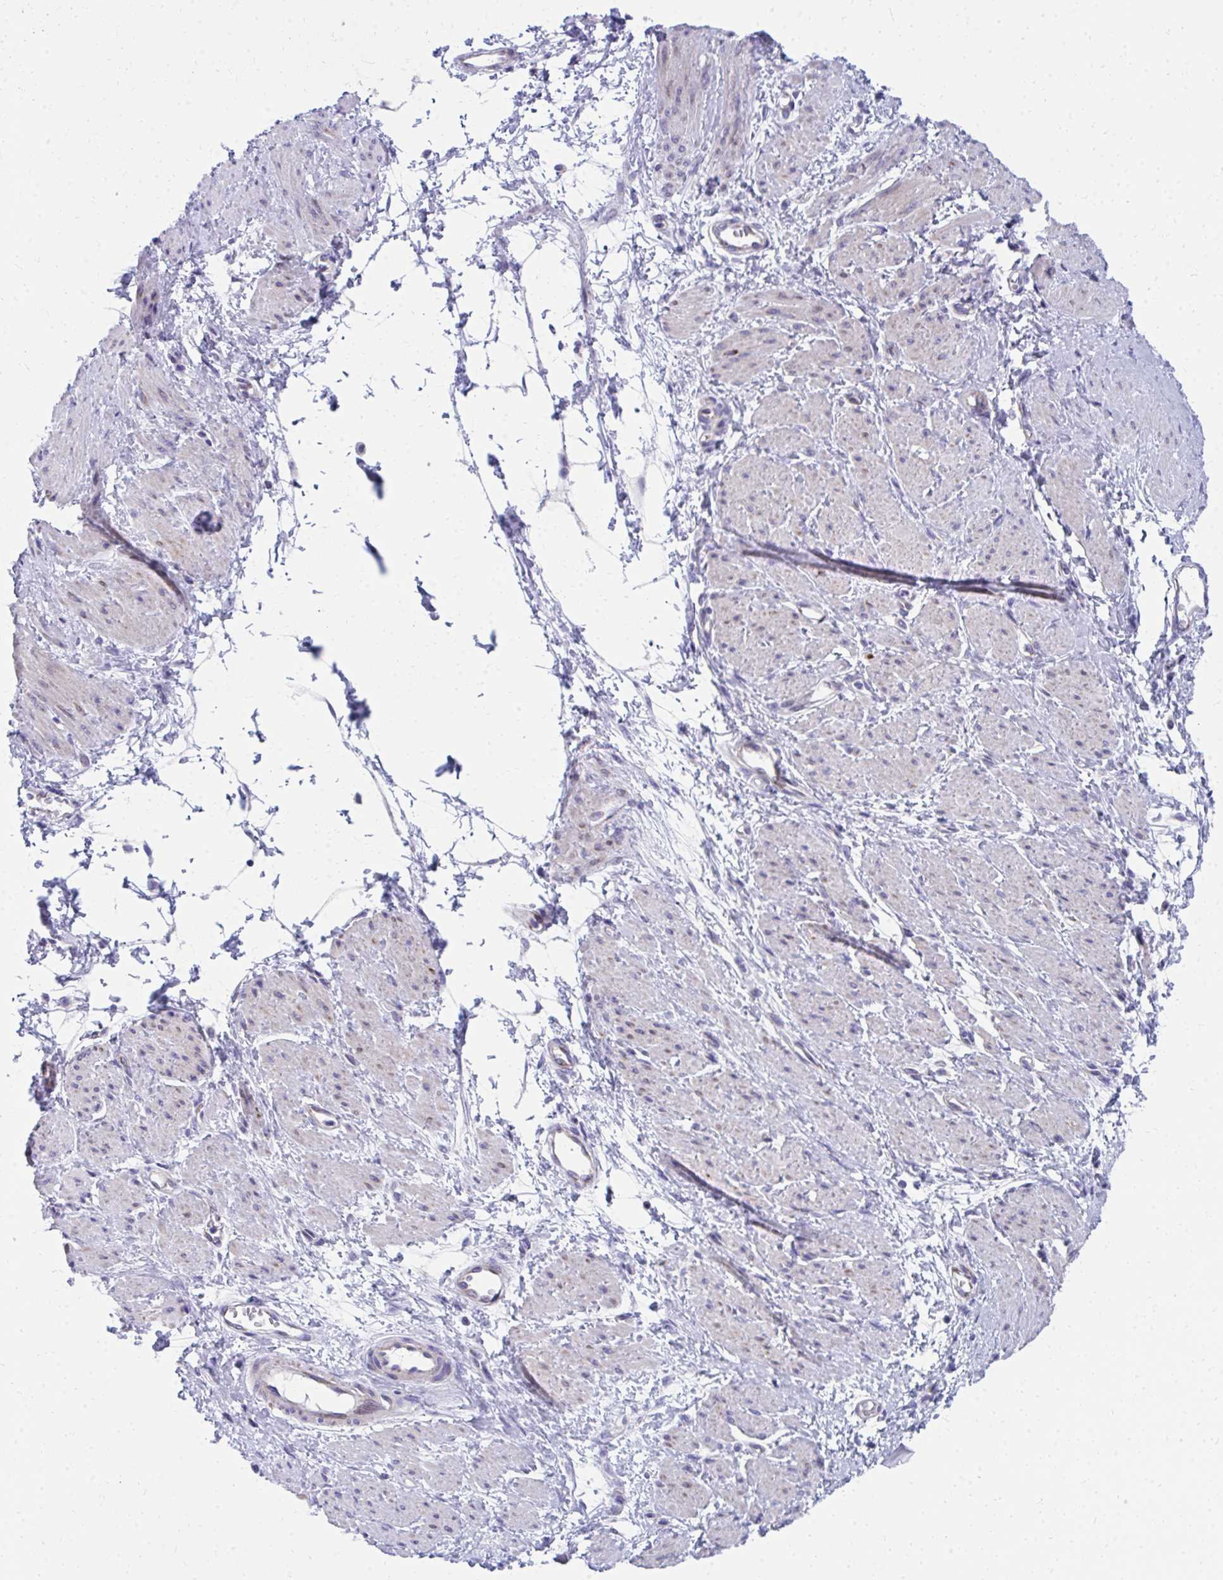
{"staining": {"intensity": "weak", "quantity": "<25%", "location": "cytoplasmic/membranous"}, "tissue": "smooth muscle", "cell_type": "Smooth muscle cells", "image_type": "normal", "snomed": [{"axis": "morphology", "description": "Normal tissue, NOS"}, {"axis": "topography", "description": "Smooth muscle"}, {"axis": "topography", "description": "Uterus"}], "caption": "DAB immunohistochemical staining of normal human smooth muscle demonstrates no significant expression in smooth muscle cells.", "gene": "IL37", "patient": {"sex": "female", "age": 39}}